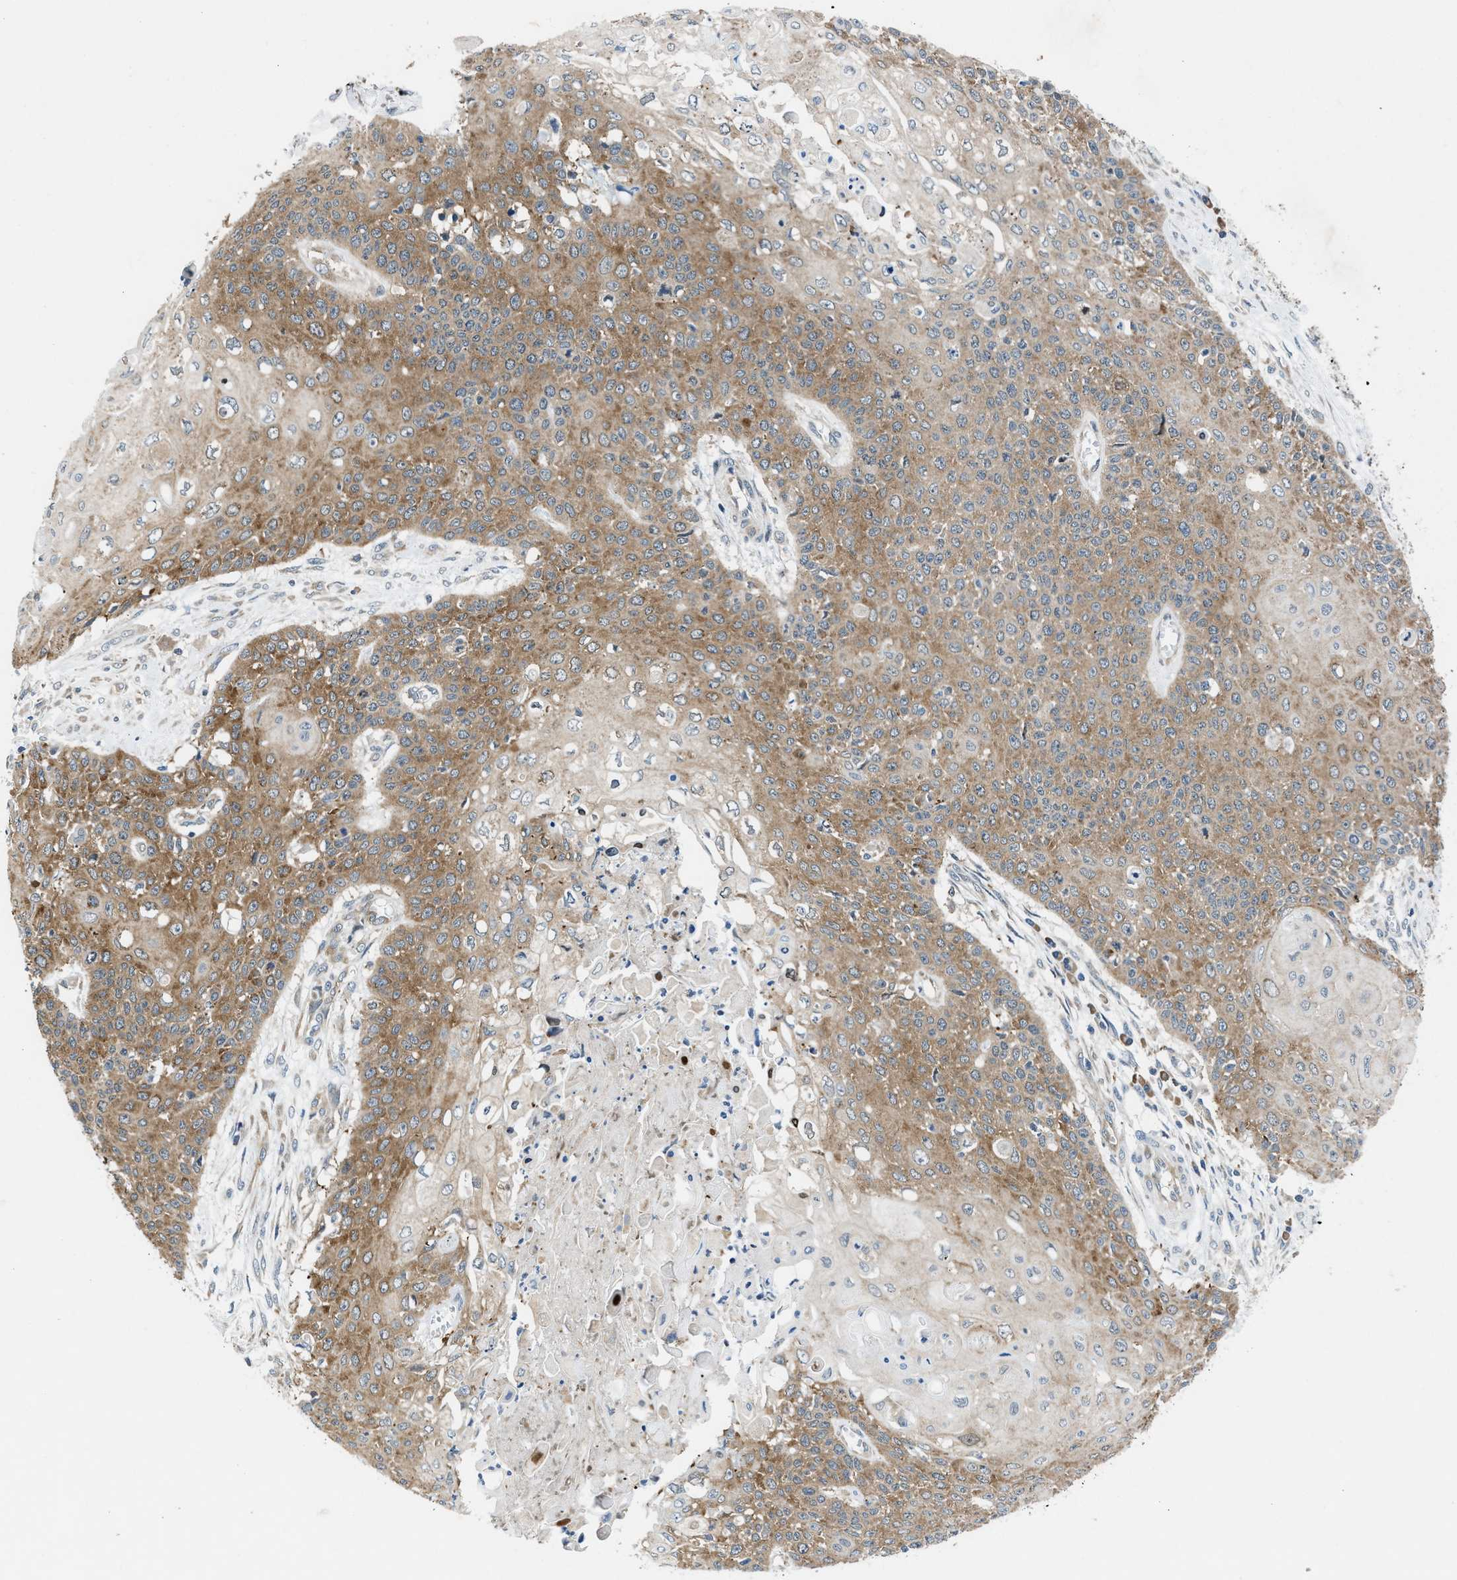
{"staining": {"intensity": "moderate", "quantity": ">75%", "location": "cytoplasmic/membranous"}, "tissue": "cervical cancer", "cell_type": "Tumor cells", "image_type": "cancer", "snomed": [{"axis": "morphology", "description": "Squamous cell carcinoma, NOS"}, {"axis": "topography", "description": "Cervix"}], "caption": "IHC of human cervical cancer (squamous cell carcinoma) exhibits medium levels of moderate cytoplasmic/membranous expression in approximately >75% of tumor cells.", "gene": "PA2G4", "patient": {"sex": "female", "age": 39}}